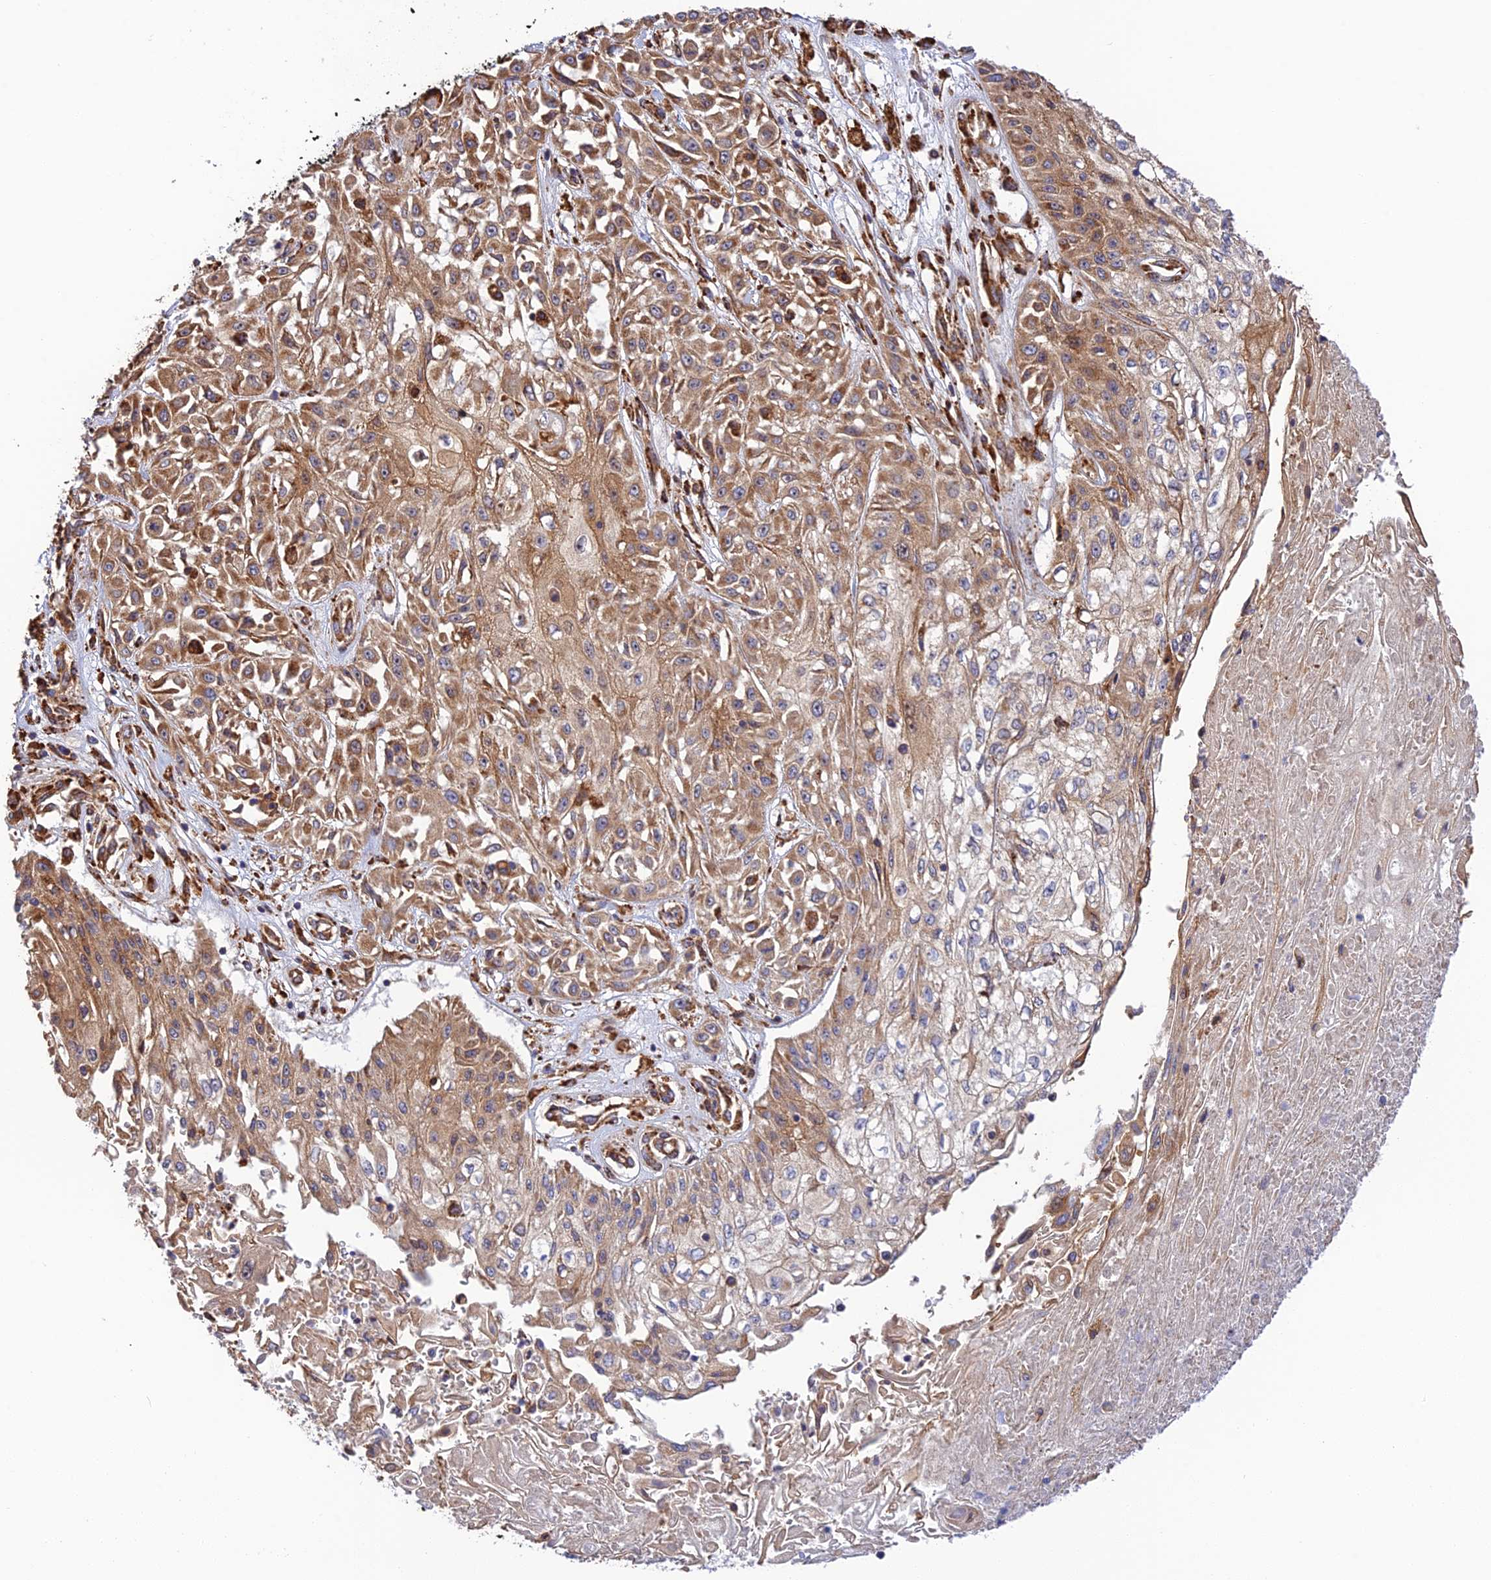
{"staining": {"intensity": "moderate", "quantity": "25%-75%", "location": "cytoplasmic/membranous"}, "tissue": "skin cancer", "cell_type": "Tumor cells", "image_type": "cancer", "snomed": [{"axis": "morphology", "description": "Squamous cell carcinoma, NOS"}, {"axis": "morphology", "description": "Squamous cell carcinoma, metastatic, NOS"}, {"axis": "topography", "description": "Skin"}, {"axis": "topography", "description": "Lymph node"}], "caption": "Immunohistochemical staining of human skin cancer (squamous cell carcinoma) reveals medium levels of moderate cytoplasmic/membranous staining in approximately 25%-75% of tumor cells.", "gene": "RPL5", "patient": {"sex": "male", "age": 75}}